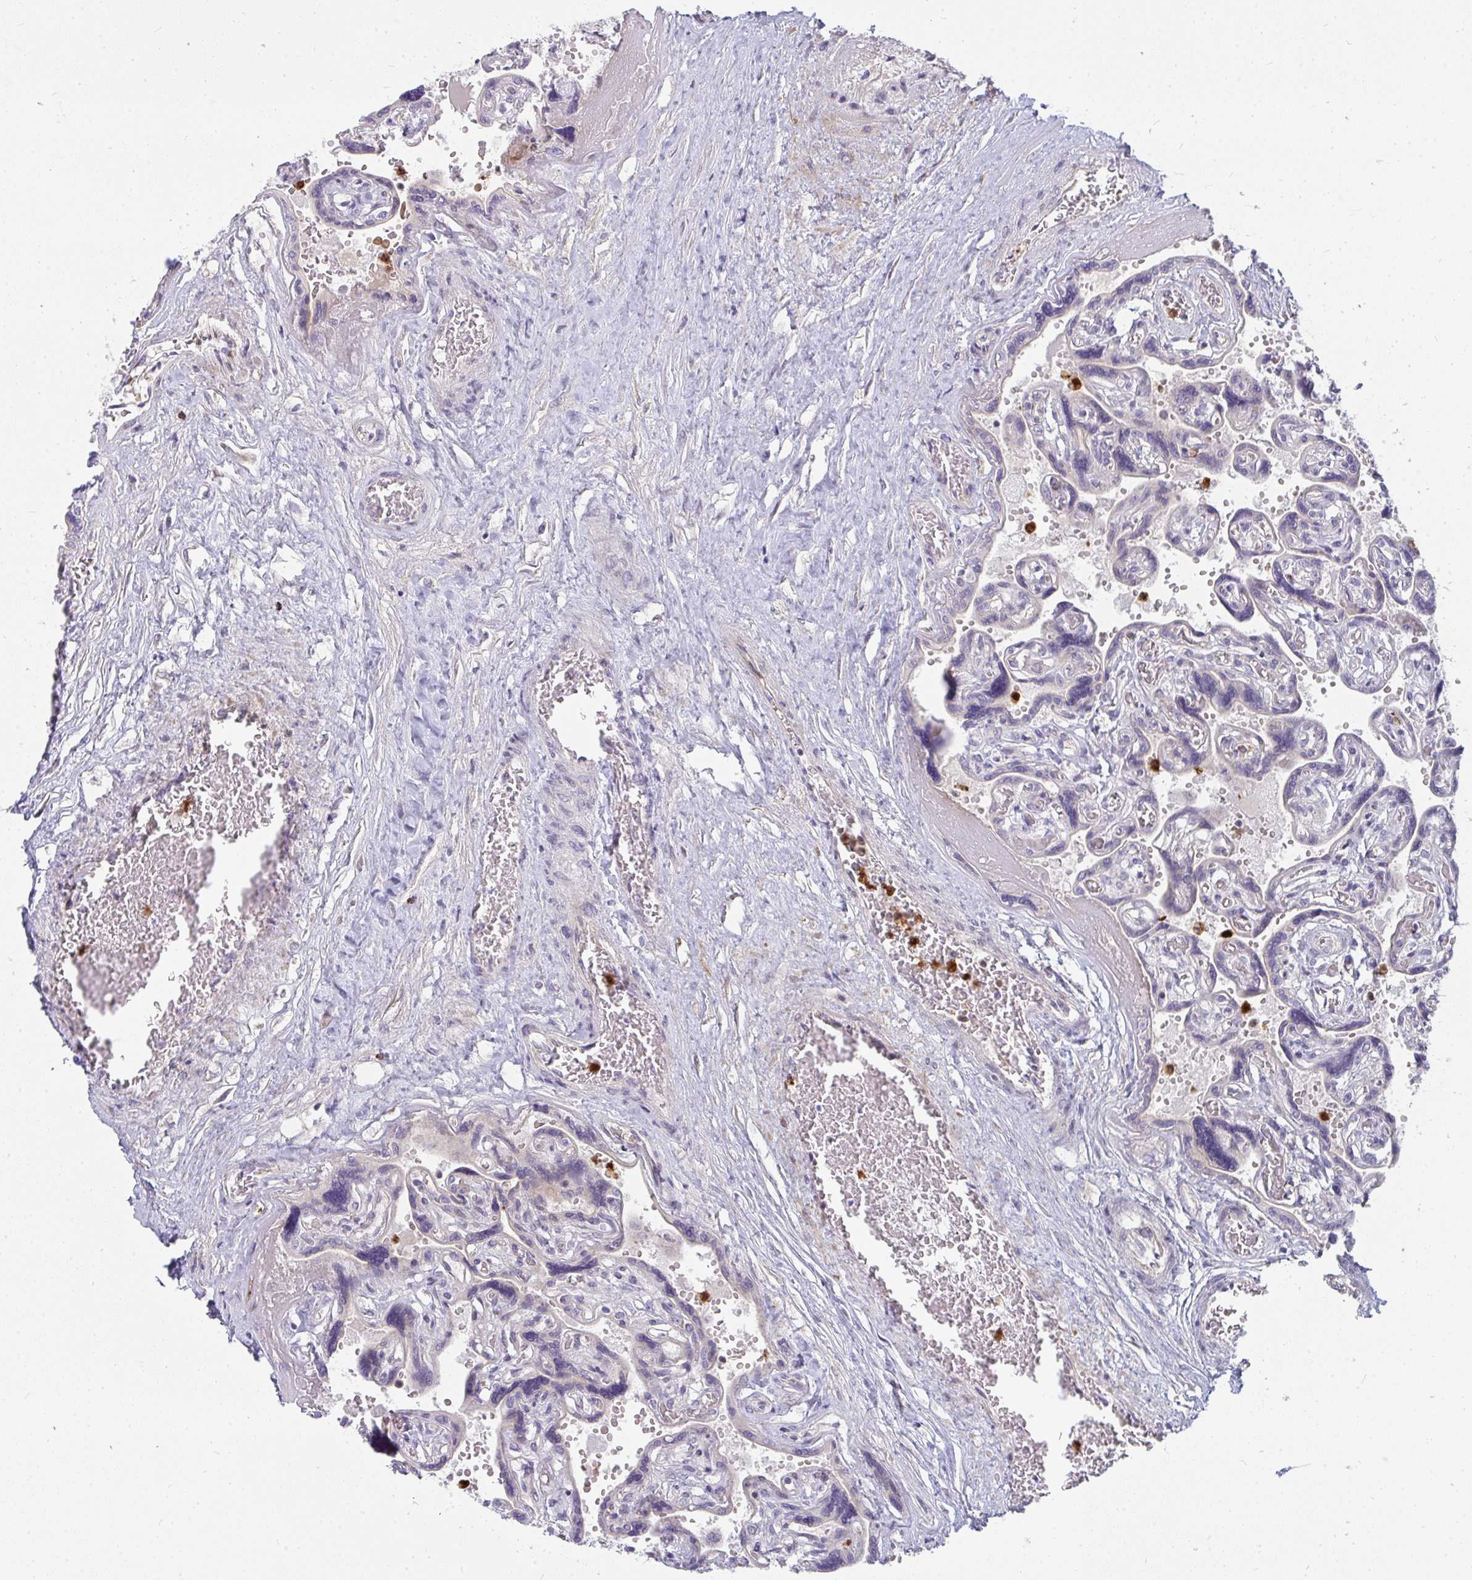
{"staining": {"intensity": "weak", "quantity": ">75%", "location": "cytoplasmic/membranous"}, "tissue": "placenta", "cell_type": "Decidual cells", "image_type": "normal", "snomed": [{"axis": "morphology", "description": "Normal tissue, NOS"}, {"axis": "topography", "description": "Placenta"}], "caption": "The micrograph displays staining of benign placenta, revealing weak cytoplasmic/membranous protein staining (brown color) within decidual cells. Nuclei are stained in blue.", "gene": "CSF3R", "patient": {"sex": "female", "age": 32}}